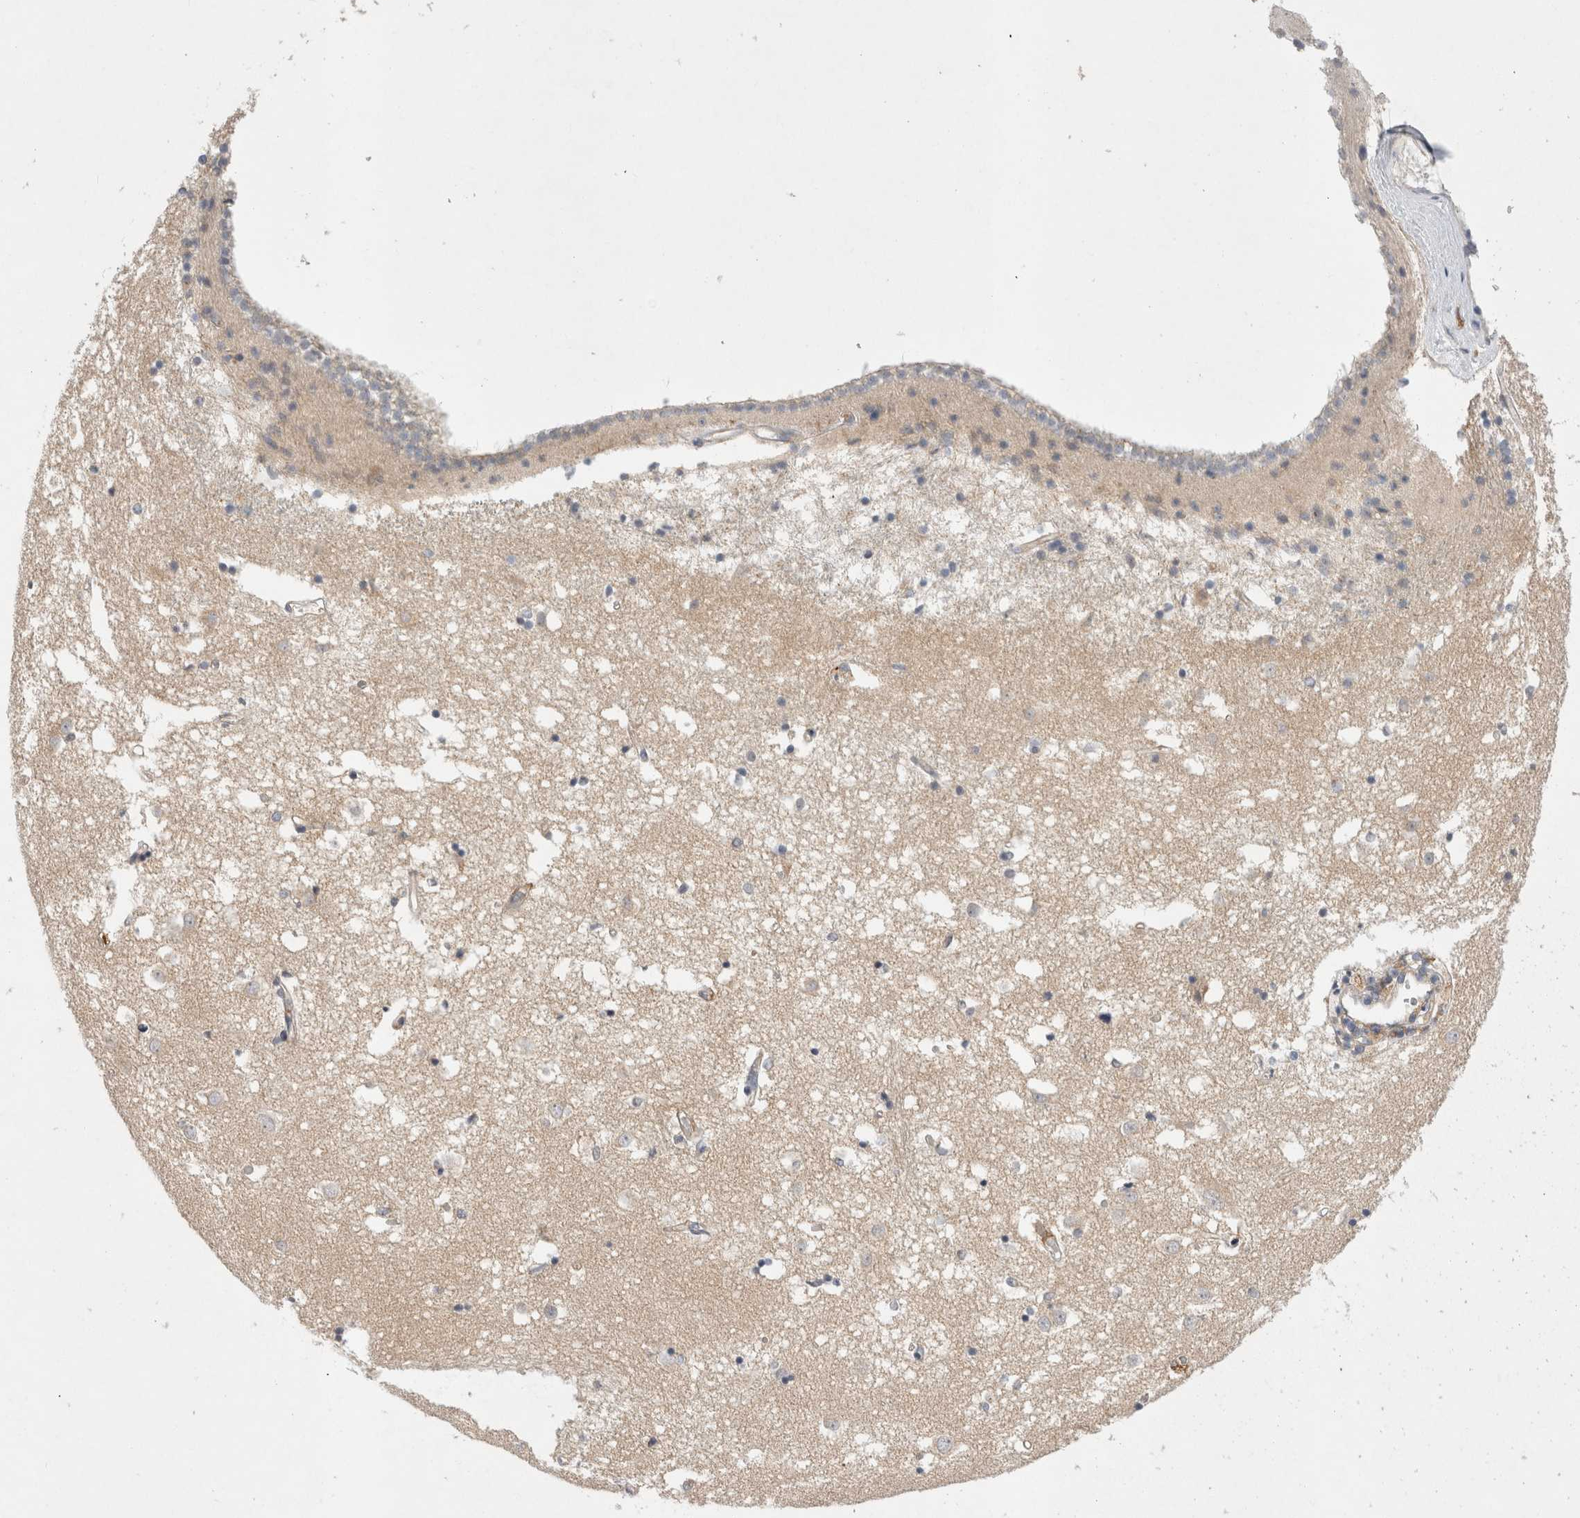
{"staining": {"intensity": "negative", "quantity": "none", "location": "none"}, "tissue": "caudate", "cell_type": "Glial cells", "image_type": "normal", "snomed": [{"axis": "morphology", "description": "Normal tissue, NOS"}, {"axis": "topography", "description": "Lateral ventricle wall"}], "caption": "DAB immunohistochemical staining of normal caudate shows no significant positivity in glial cells. (Stains: DAB (3,3'-diaminobenzidine) immunohistochemistry (IHC) with hematoxylin counter stain, Microscopy: brightfield microscopy at high magnification).", "gene": "CDCA7L", "patient": {"sex": "male", "age": 45}}